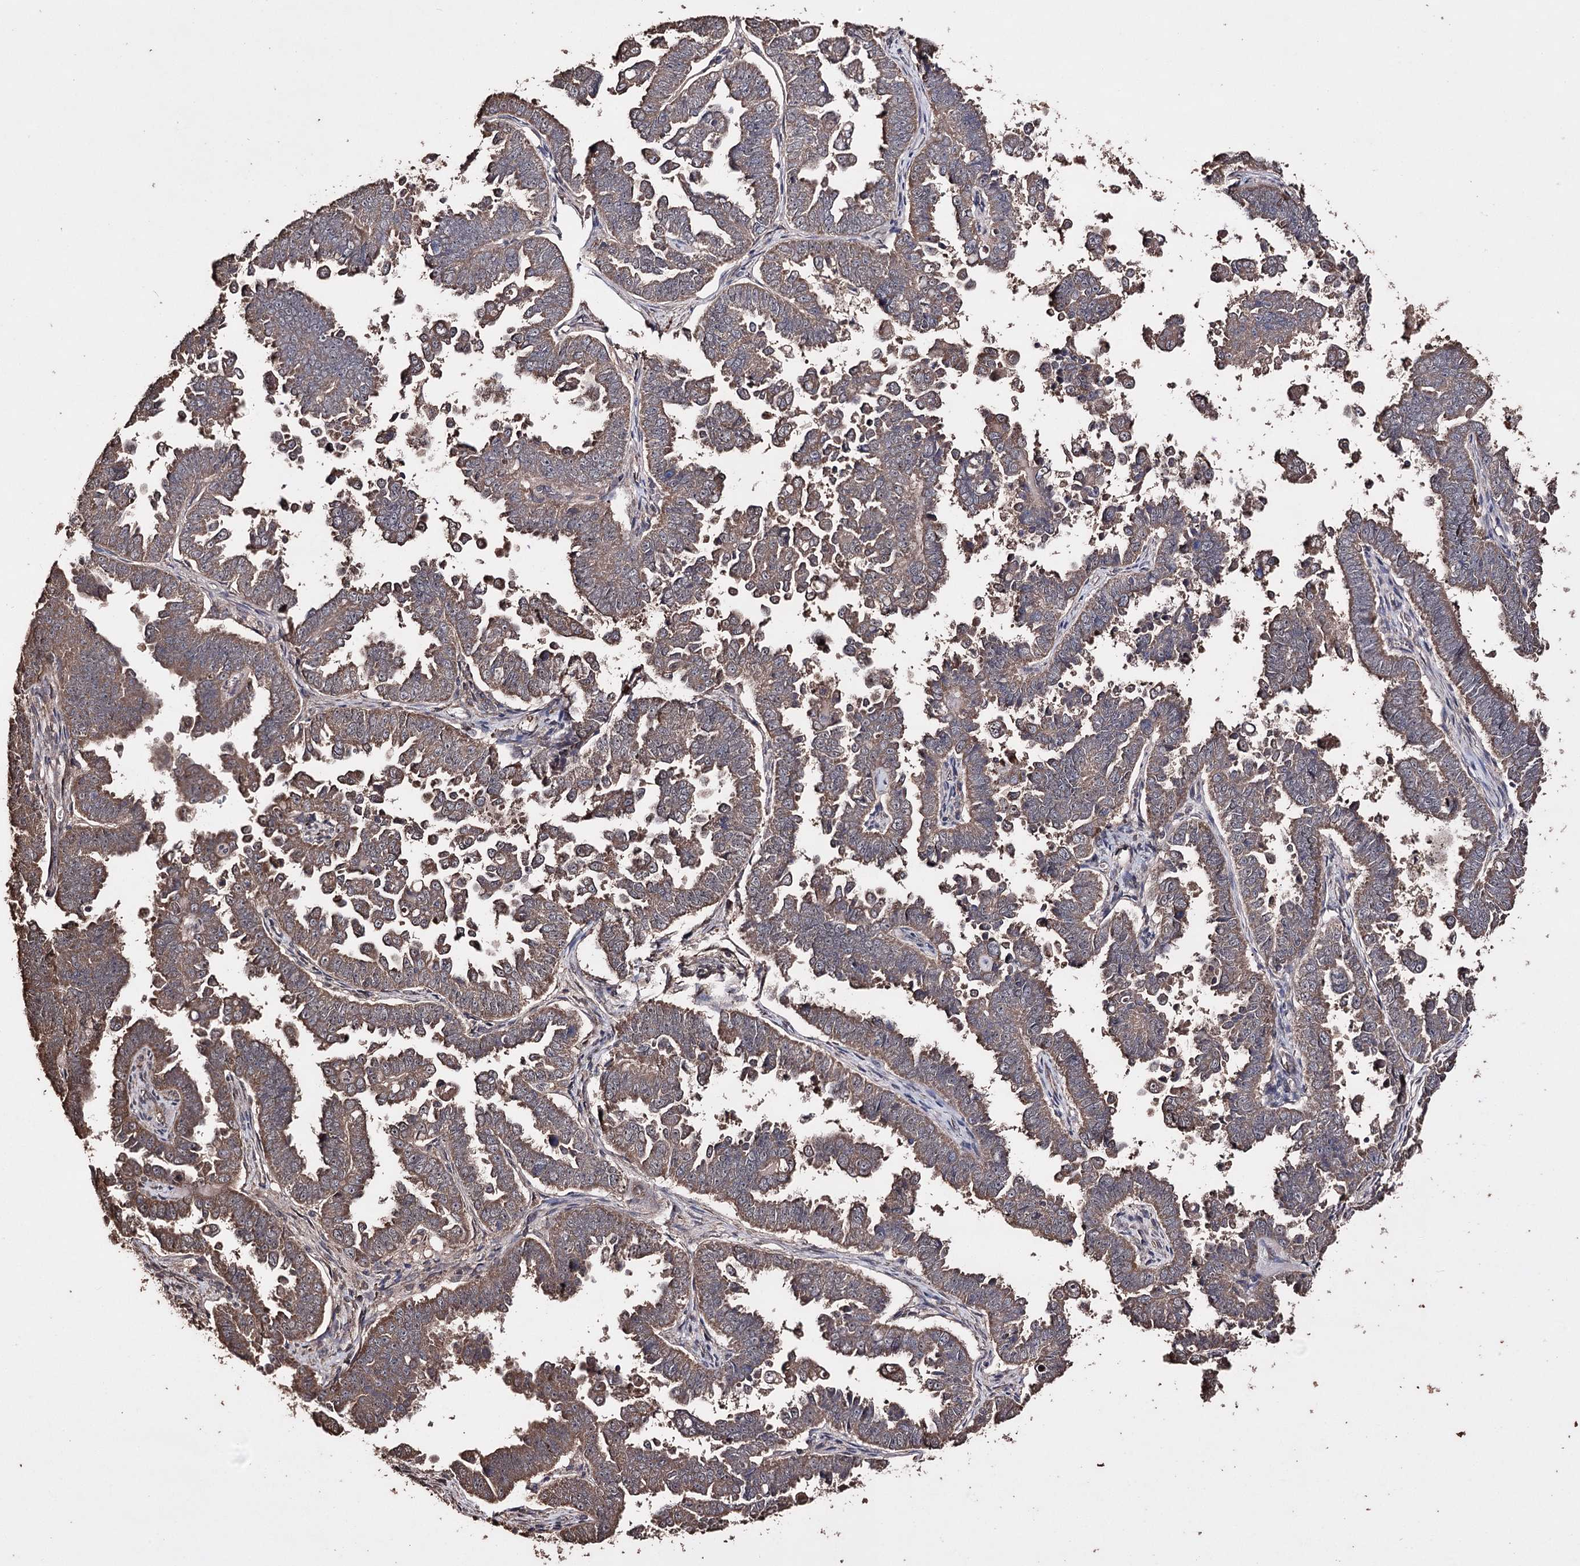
{"staining": {"intensity": "moderate", "quantity": ">75%", "location": "cytoplasmic/membranous"}, "tissue": "endometrial cancer", "cell_type": "Tumor cells", "image_type": "cancer", "snomed": [{"axis": "morphology", "description": "Adenocarcinoma, NOS"}, {"axis": "topography", "description": "Endometrium"}], "caption": "This image shows immunohistochemistry staining of endometrial adenocarcinoma, with medium moderate cytoplasmic/membranous staining in about >75% of tumor cells.", "gene": "ZNF662", "patient": {"sex": "female", "age": 75}}